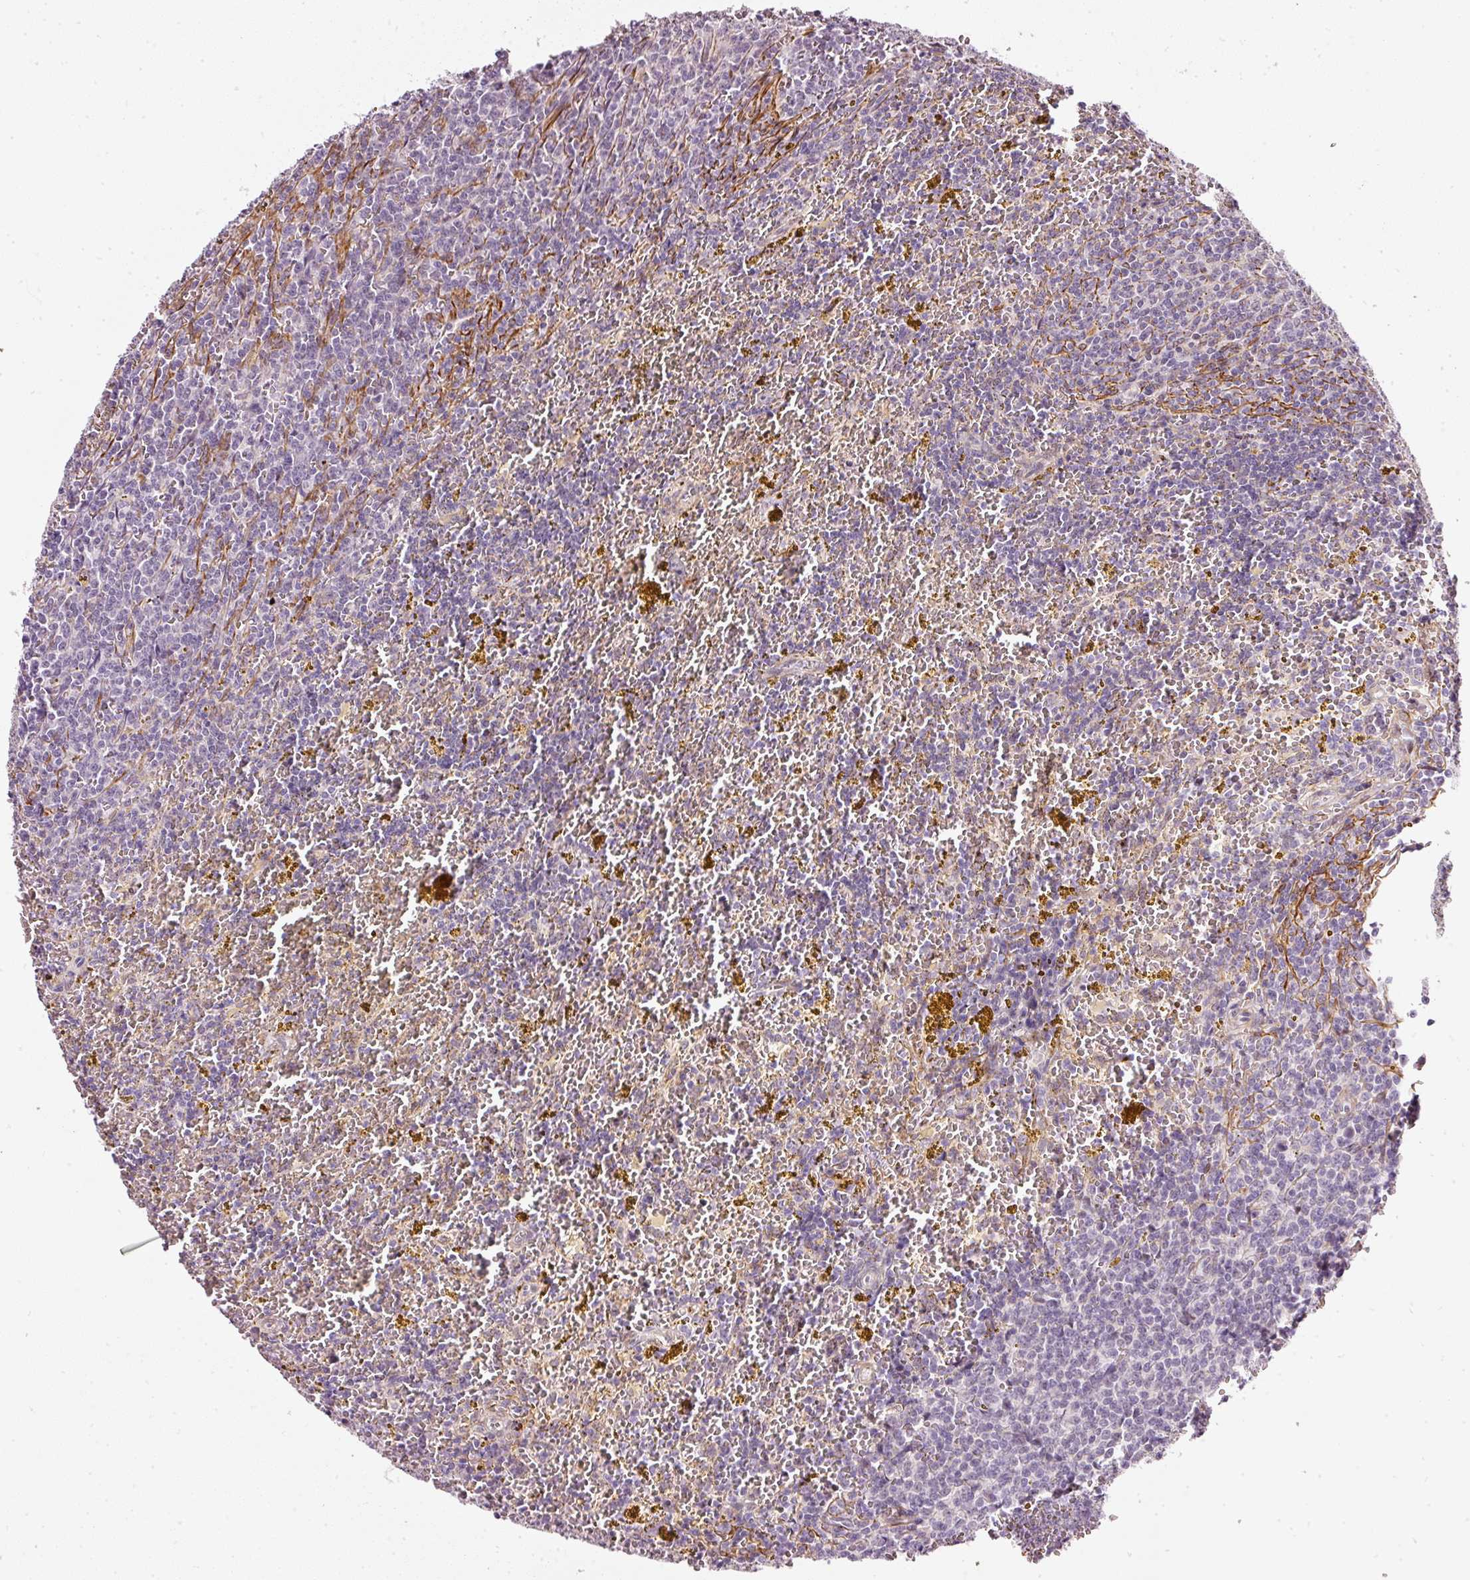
{"staining": {"intensity": "negative", "quantity": "none", "location": "none"}, "tissue": "lymphoma", "cell_type": "Tumor cells", "image_type": "cancer", "snomed": [{"axis": "morphology", "description": "Malignant lymphoma, non-Hodgkin's type, Low grade"}, {"axis": "topography", "description": "Spleen"}, {"axis": "topography", "description": "Lymph node"}], "caption": "The photomicrograph displays no significant positivity in tumor cells of lymphoma.", "gene": "TOGARAM1", "patient": {"sex": "female", "age": 66}}